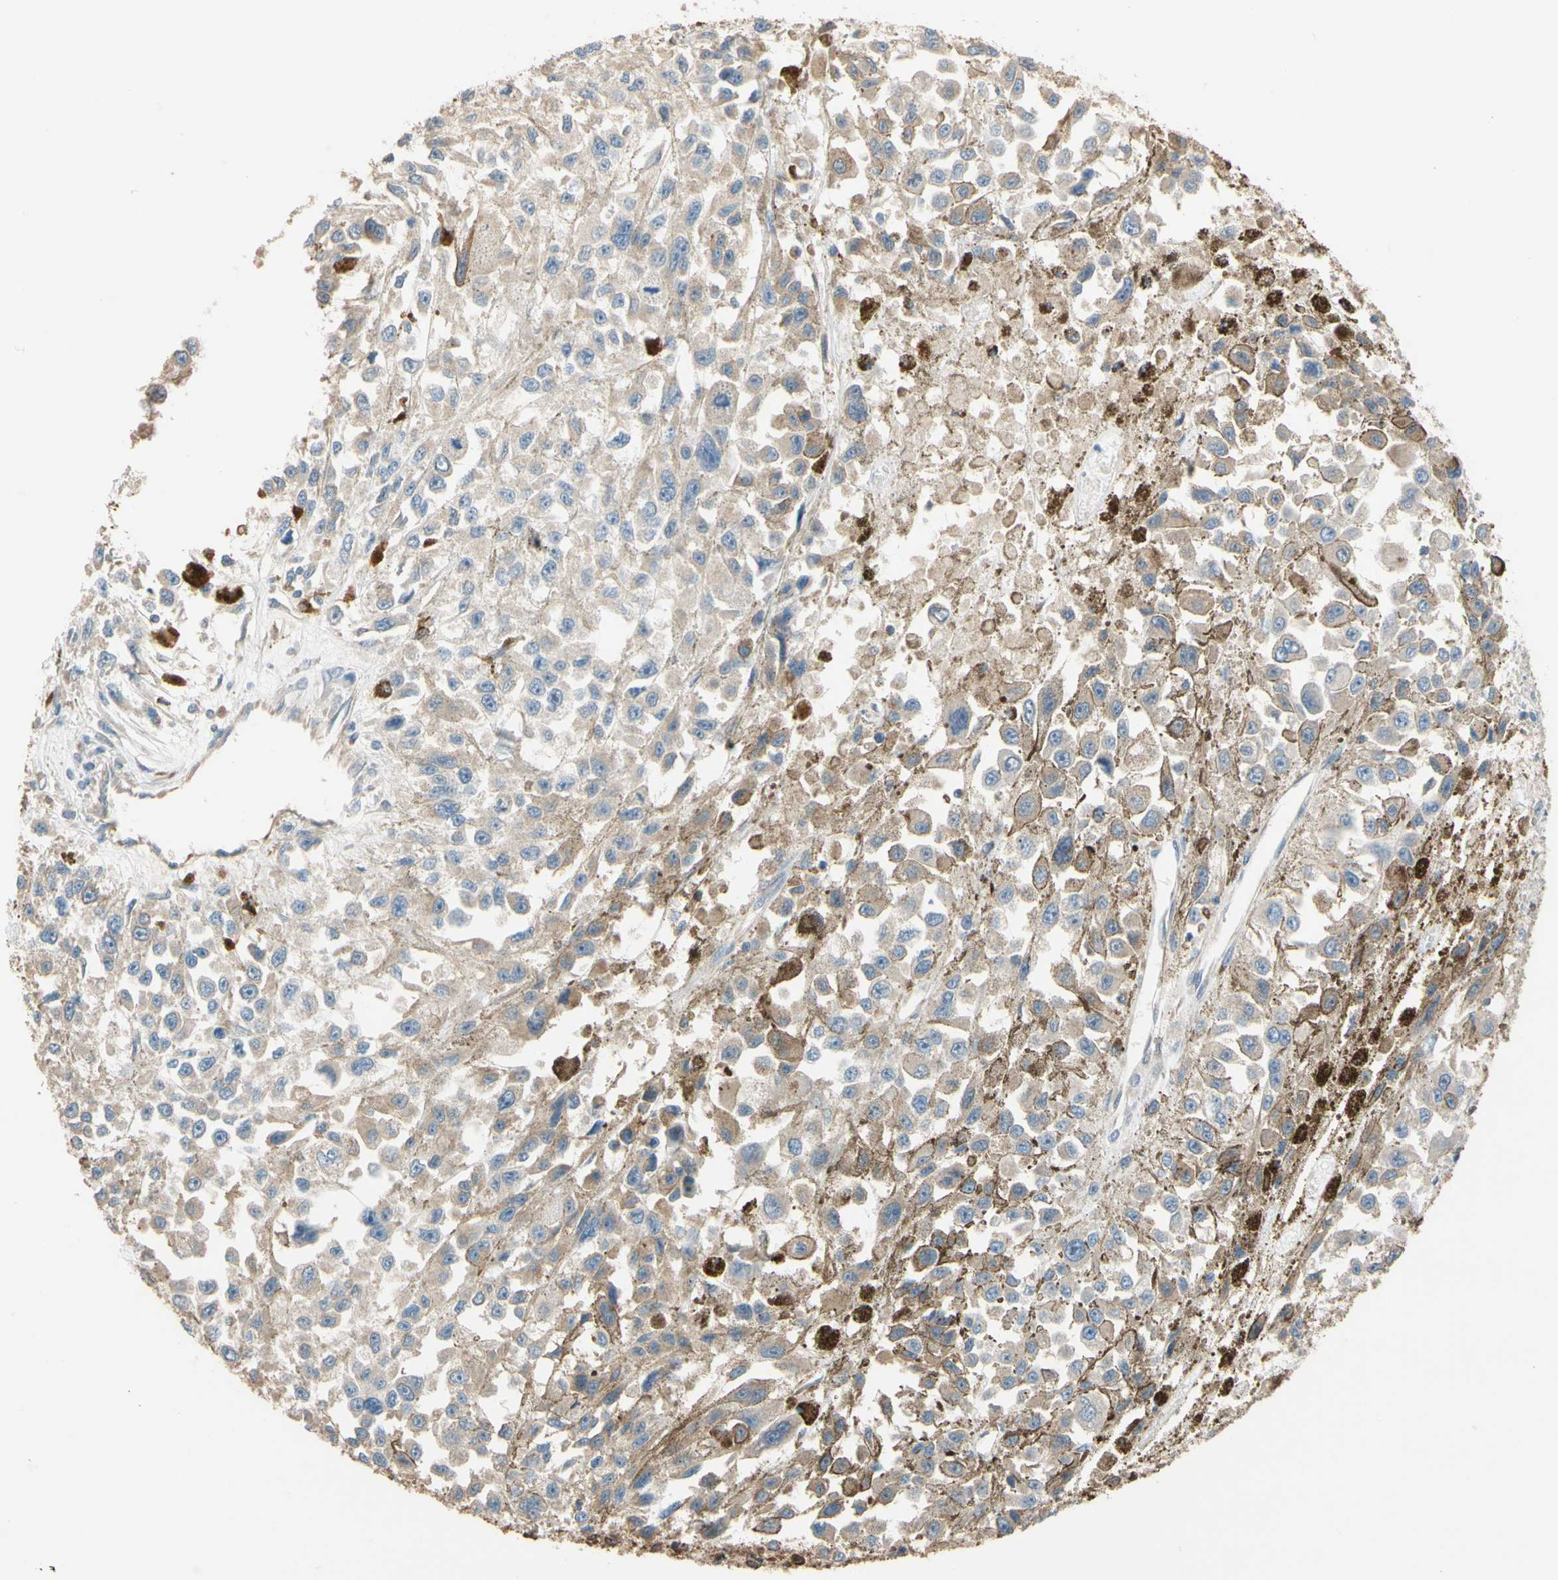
{"staining": {"intensity": "moderate", "quantity": ">75%", "location": "cytoplasmic/membranous"}, "tissue": "melanoma", "cell_type": "Tumor cells", "image_type": "cancer", "snomed": [{"axis": "morphology", "description": "Malignant melanoma, Metastatic site"}, {"axis": "topography", "description": "Lymph node"}], "caption": "Immunohistochemical staining of malignant melanoma (metastatic site) shows moderate cytoplasmic/membranous protein positivity in approximately >75% of tumor cells.", "gene": "ALDH1A2", "patient": {"sex": "male", "age": 59}}